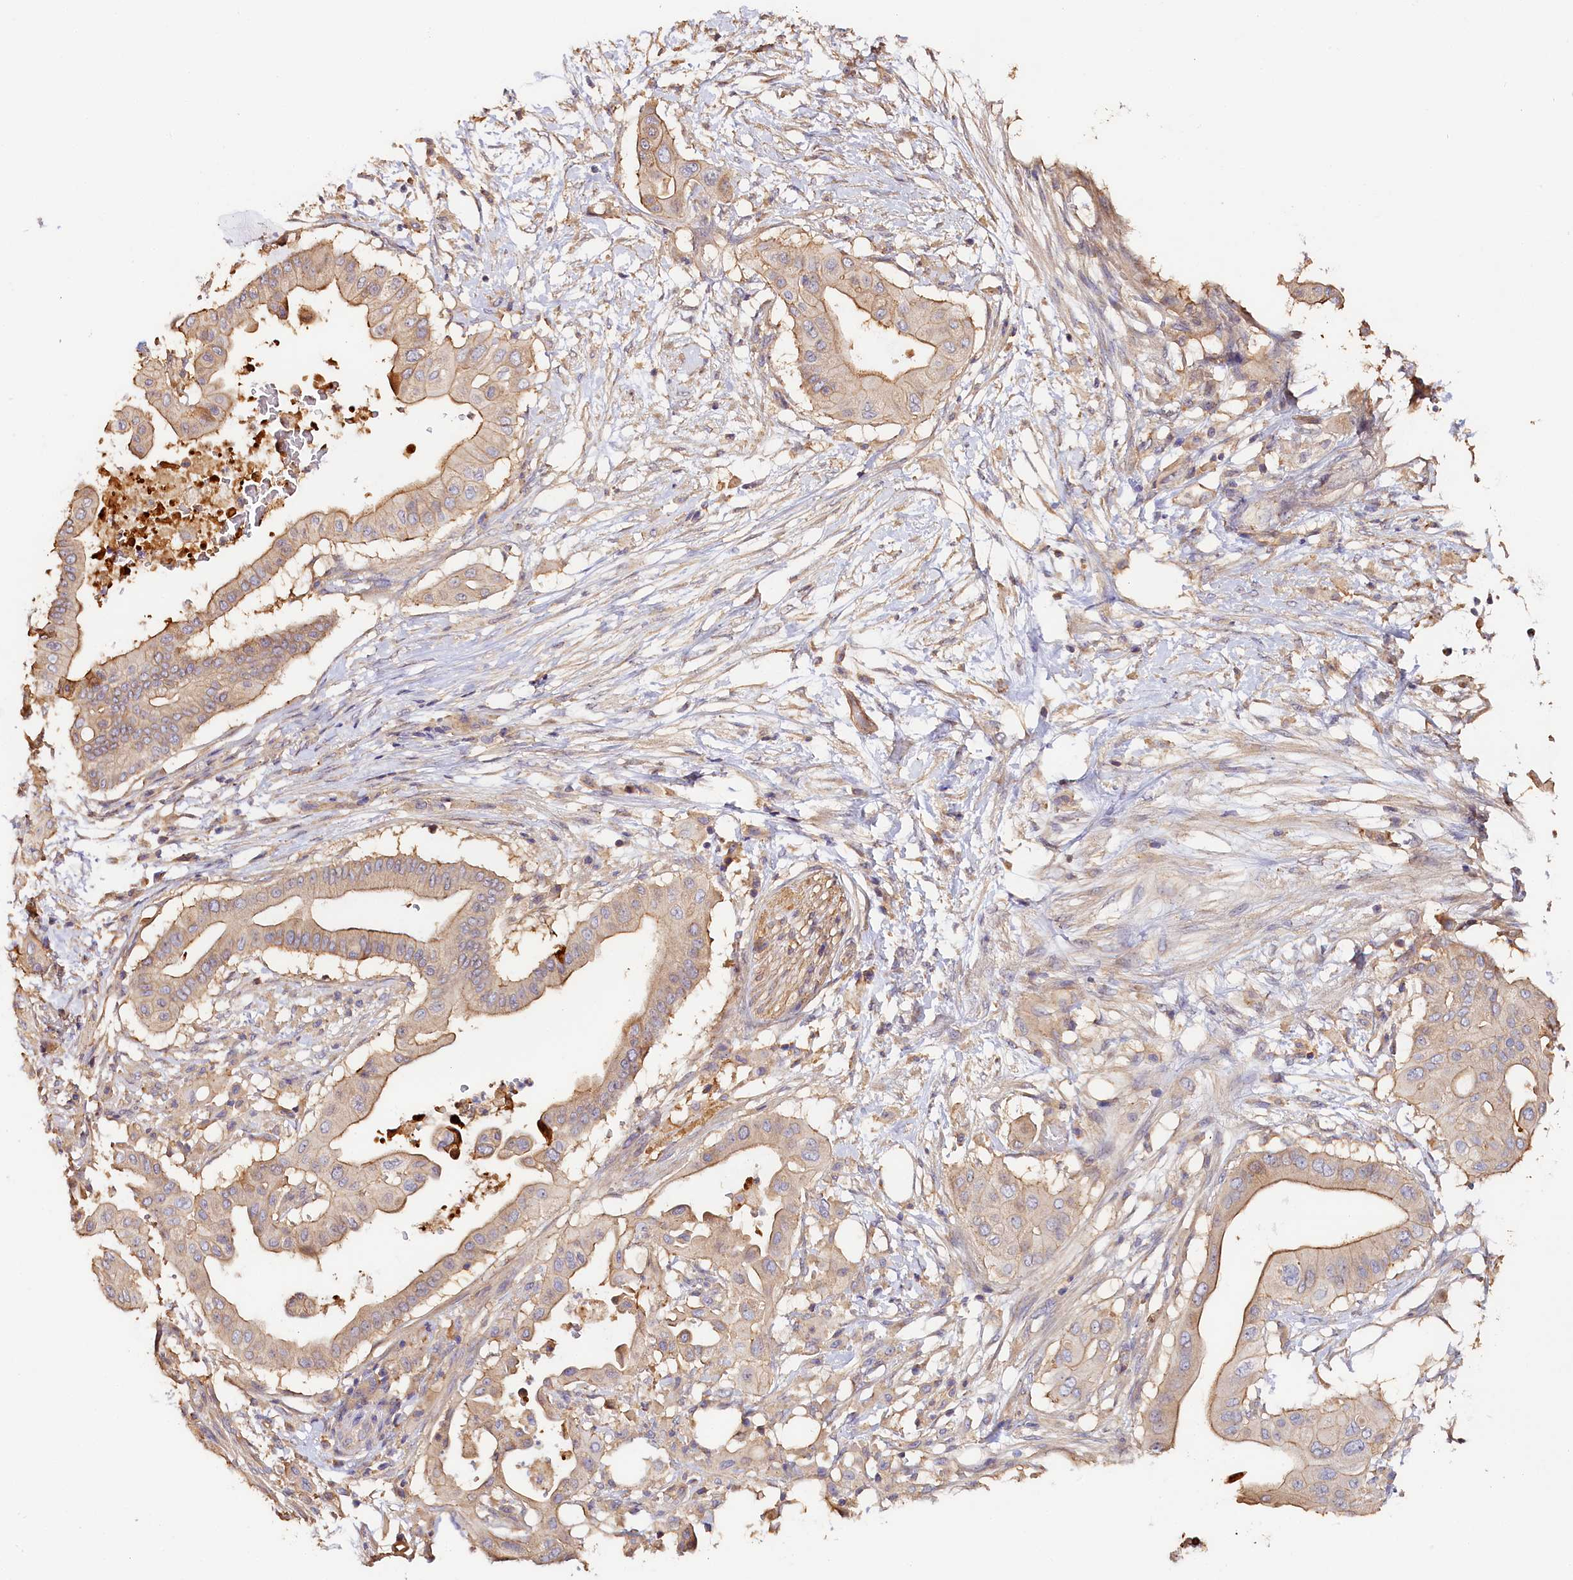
{"staining": {"intensity": "weak", "quantity": ">75%", "location": "cytoplasmic/membranous"}, "tissue": "pancreatic cancer", "cell_type": "Tumor cells", "image_type": "cancer", "snomed": [{"axis": "morphology", "description": "Adenocarcinoma, NOS"}, {"axis": "topography", "description": "Pancreas"}], "caption": "Human pancreatic adenocarcinoma stained with a brown dye demonstrates weak cytoplasmic/membranous positive staining in approximately >75% of tumor cells.", "gene": "KATNB1", "patient": {"sex": "male", "age": 68}}